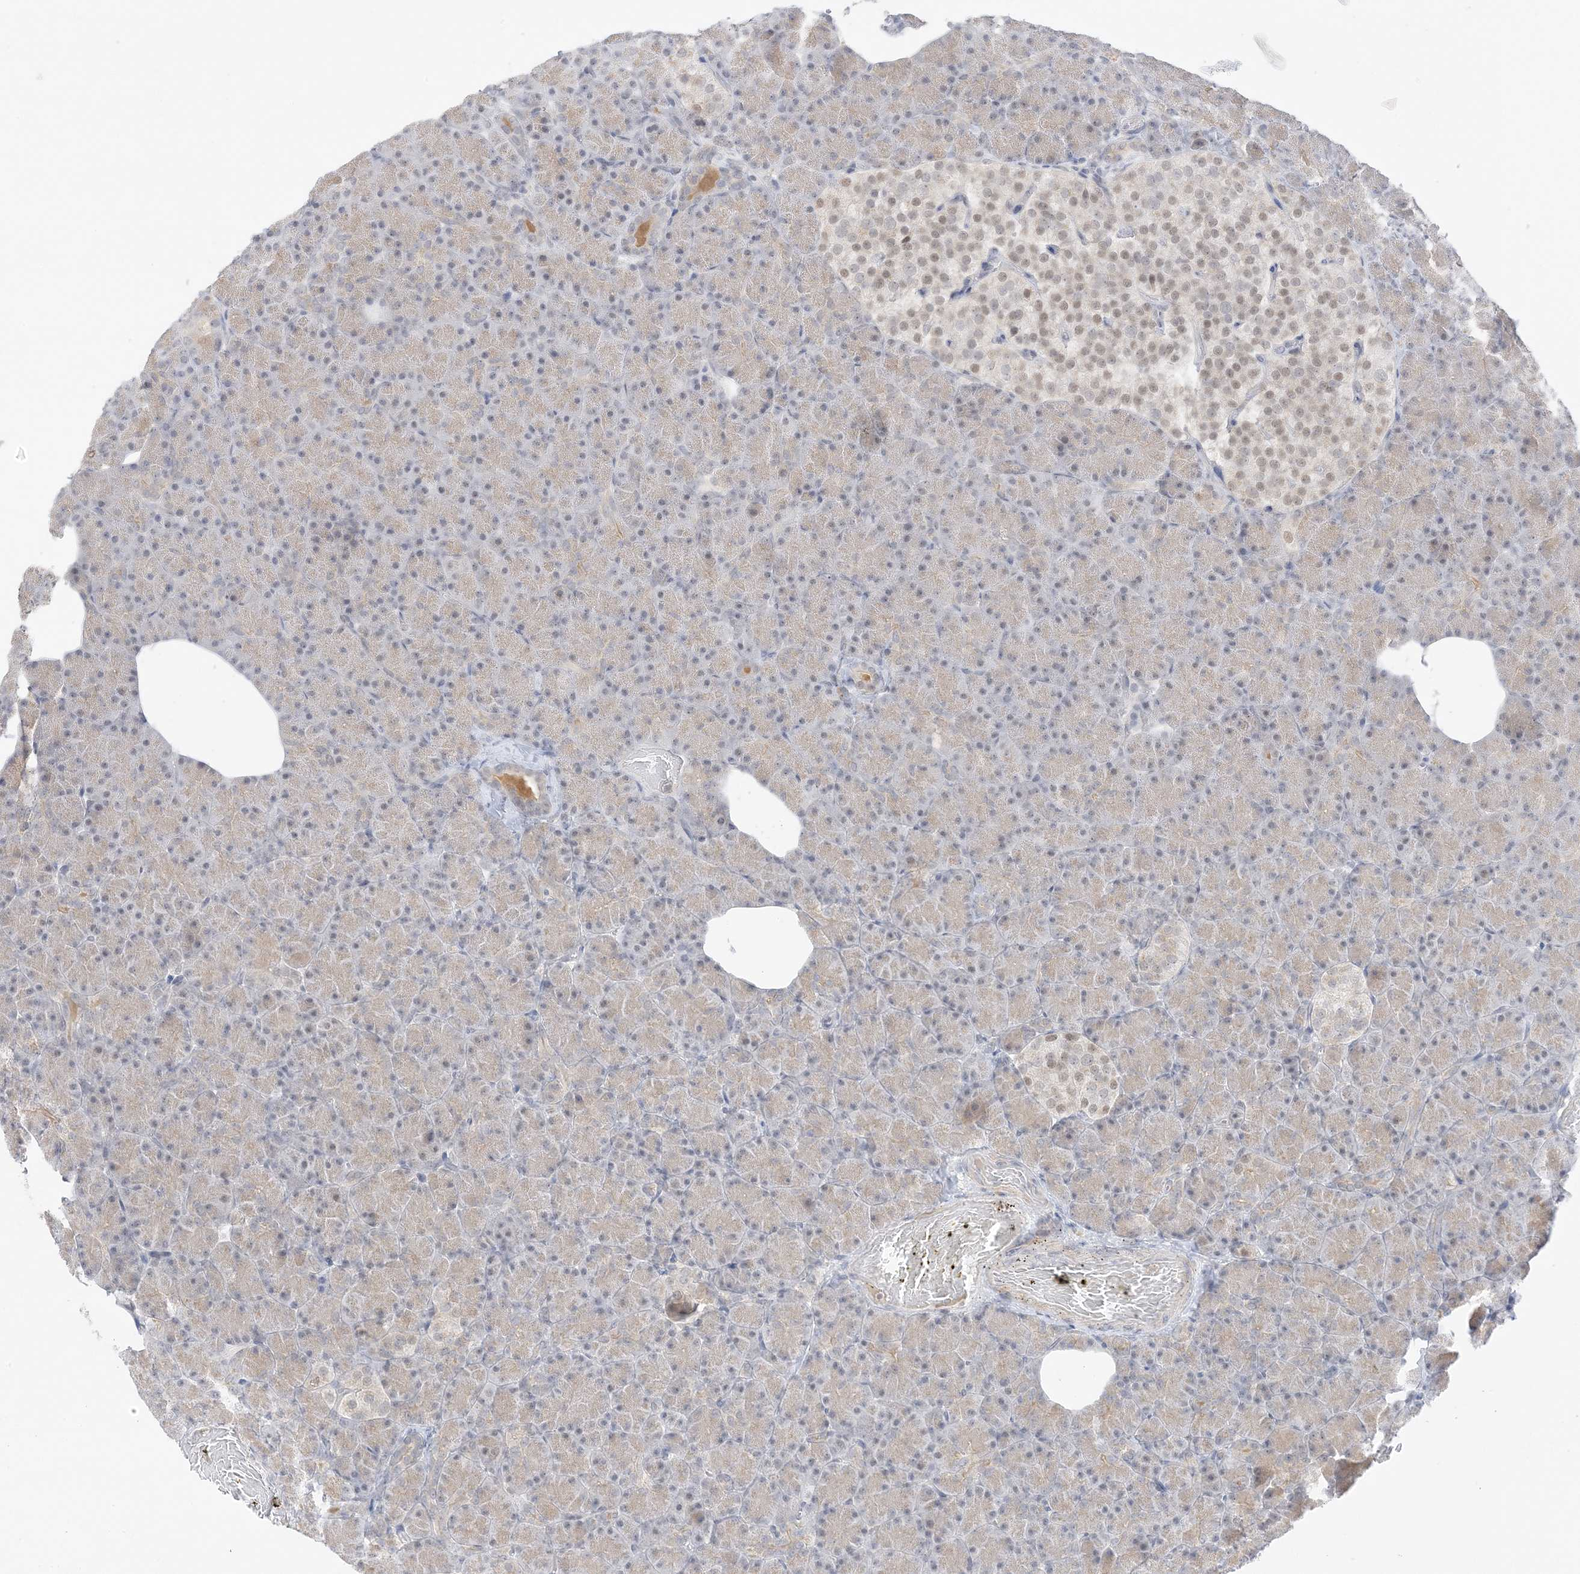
{"staining": {"intensity": "weak", "quantity": "25%-75%", "location": "cytoplasmic/membranous,nuclear"}, "tissue": "pancreas", "cell_type": "Exocrine glandular cells", "image_type": "normal", "snomed": [{"axis": "morphology", "description": "Normal tissue, NOS"}, {"axis": "topography", "description": "Pancreas"}], "caption": "Protein analysis of benign pancreas shows weak cytoplasmic/membranous,nuclear positivity in about 25%-75% of exocrine glandular cells.", "gene": "MSL3", "patient": {"sex": "female", "age": 43}}